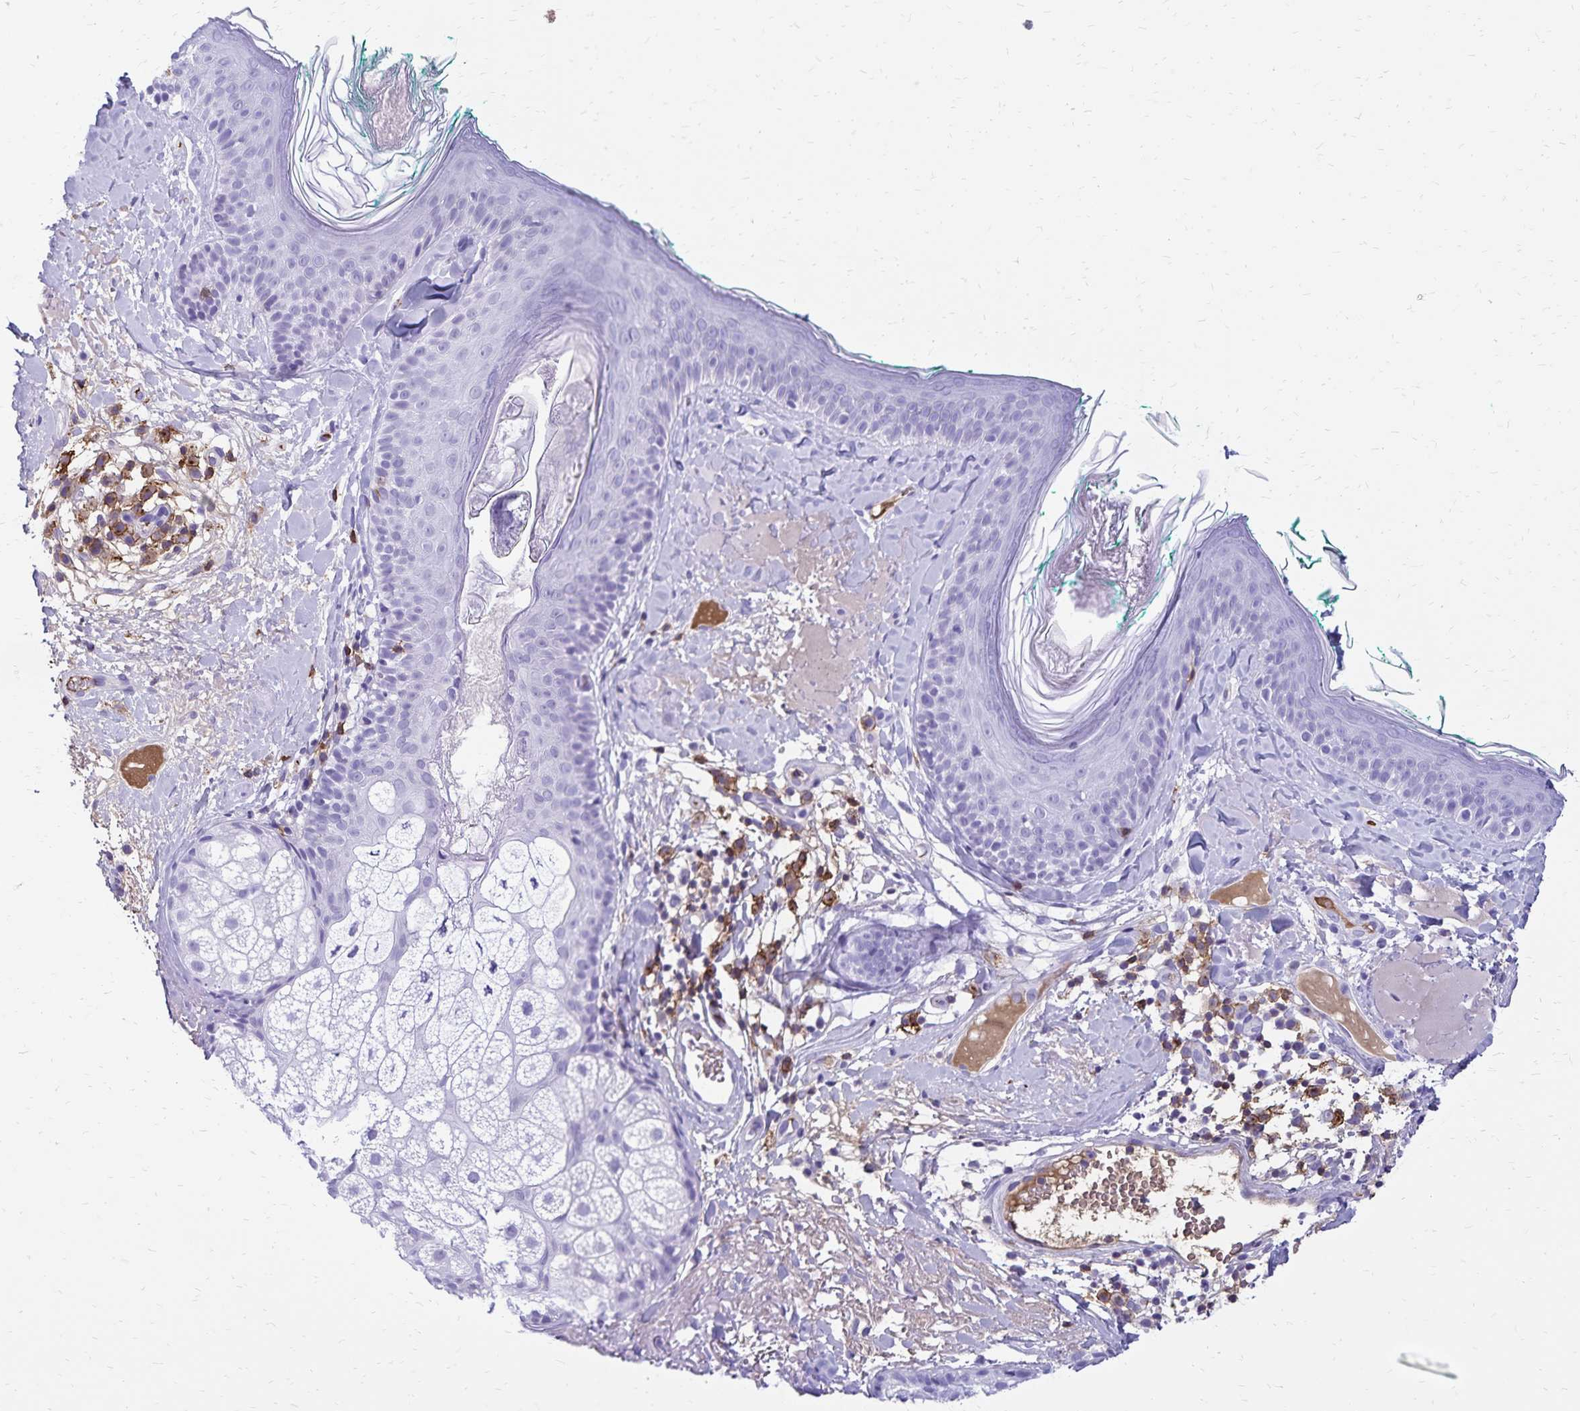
{"staining": {"intensity": "negative", "quantity": "none", "location": "none"}, "tissue": "skin", "cell_type": "Fibroblasts", "image_type": "normal", "snomed": [{"axis": "morphology", "description": "Normal tissue, NOS"}, {"axis": "topography", "description": "Skin"}], "caption": "This photomicrograph is of normal skin stained with immunohistochemistry to label a protein in brown with the nuclei are counter-stained blue. There is no staining in fibroblasts.", "gene": "CD27", "patient": {"sex": "male", "age": 73}}